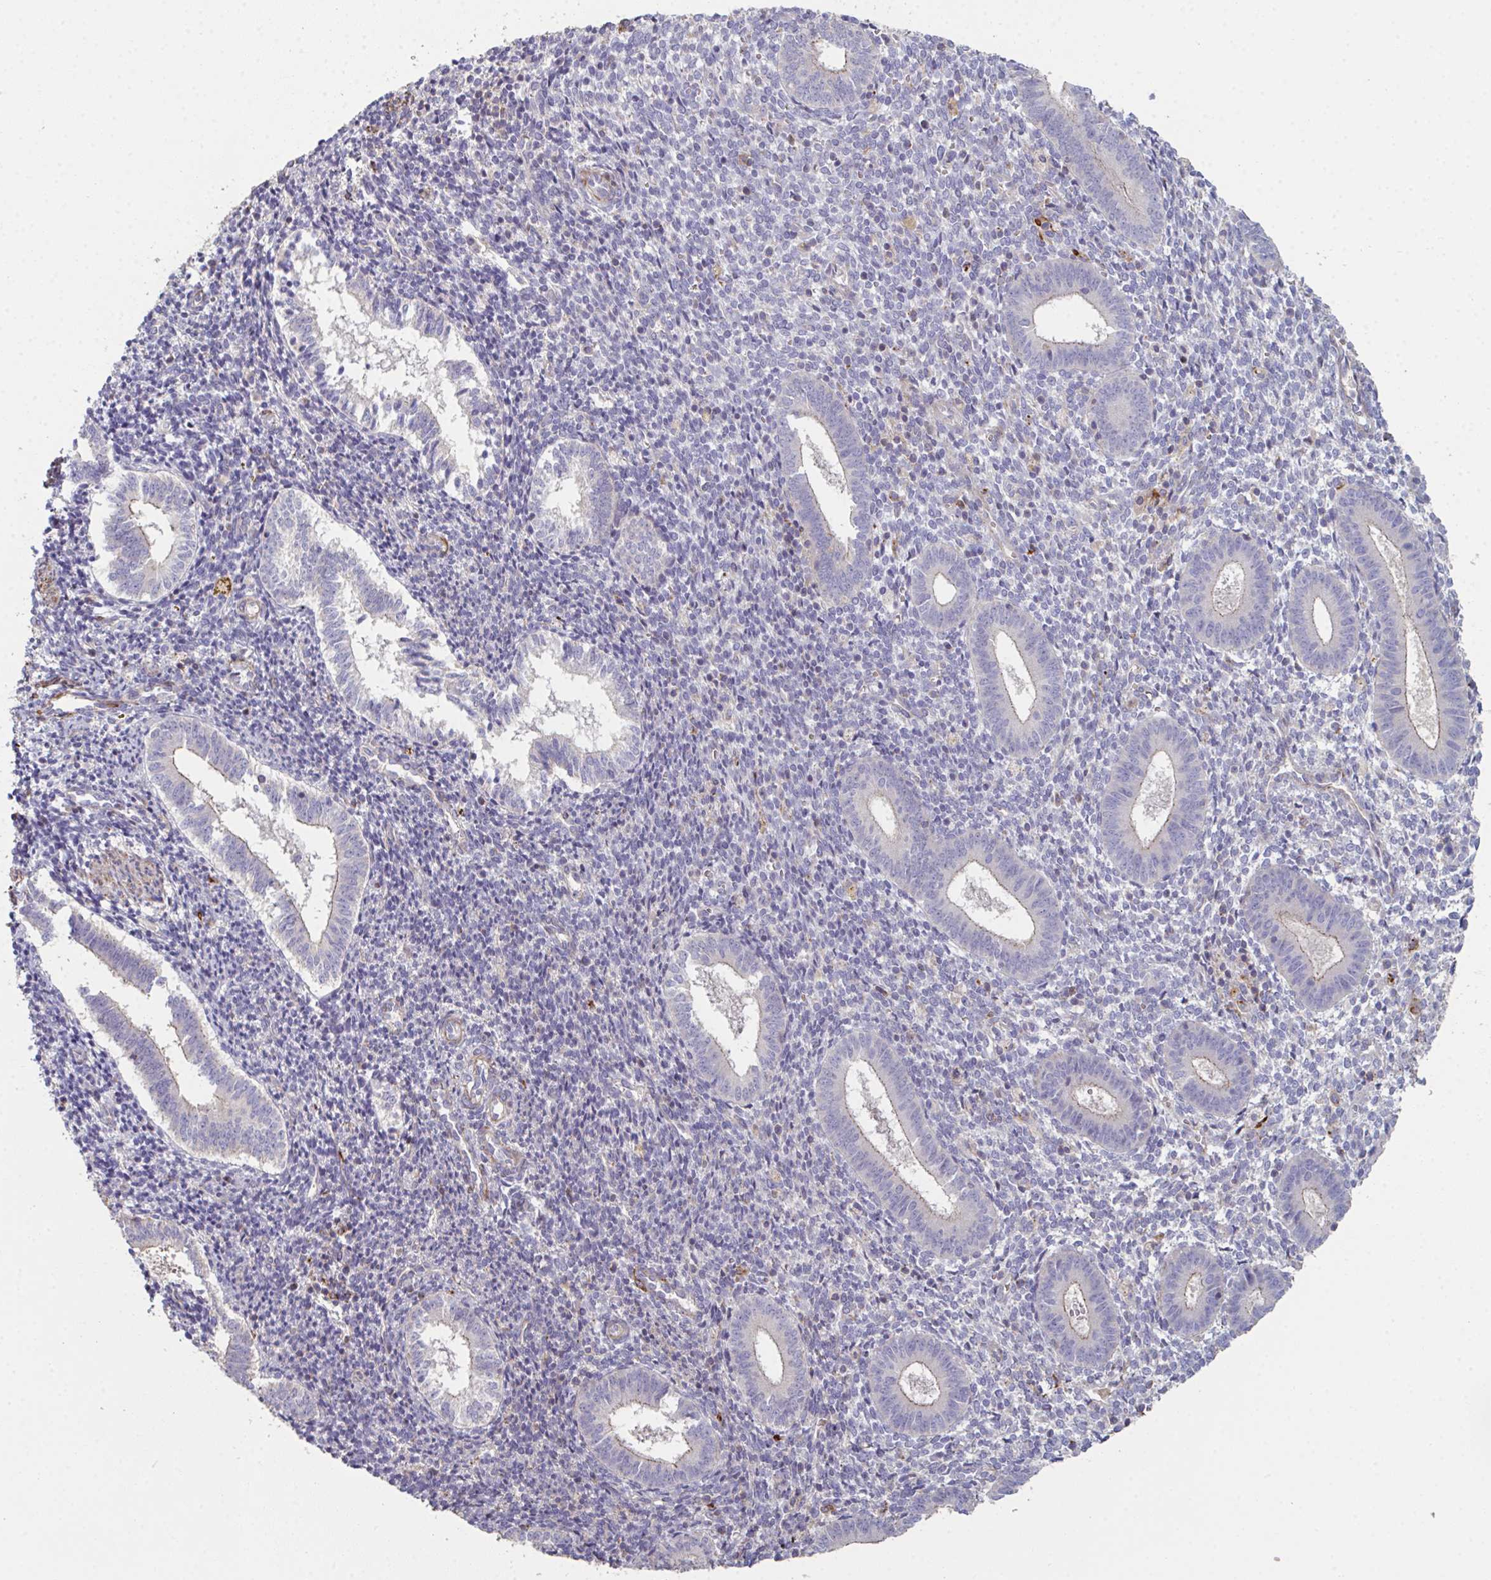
{"staining": {"intensity": "negative", "quantity": "none", "location": "none"}, "tissue": "endometrium", "cell_type": "Cells in endometrial stroma", "image_type": "normal", "snomed": [{"axis": "morphology", "description": "Normal tissue, NOS"}, {"axis": "topography", "description": "Endometrium"}], "caption": "Cells in endometrial stroma show no significant protein positivity in unremarkable endometrium.", "gene": "FZD2", "patient": {"sex": "female", "age": 25}}